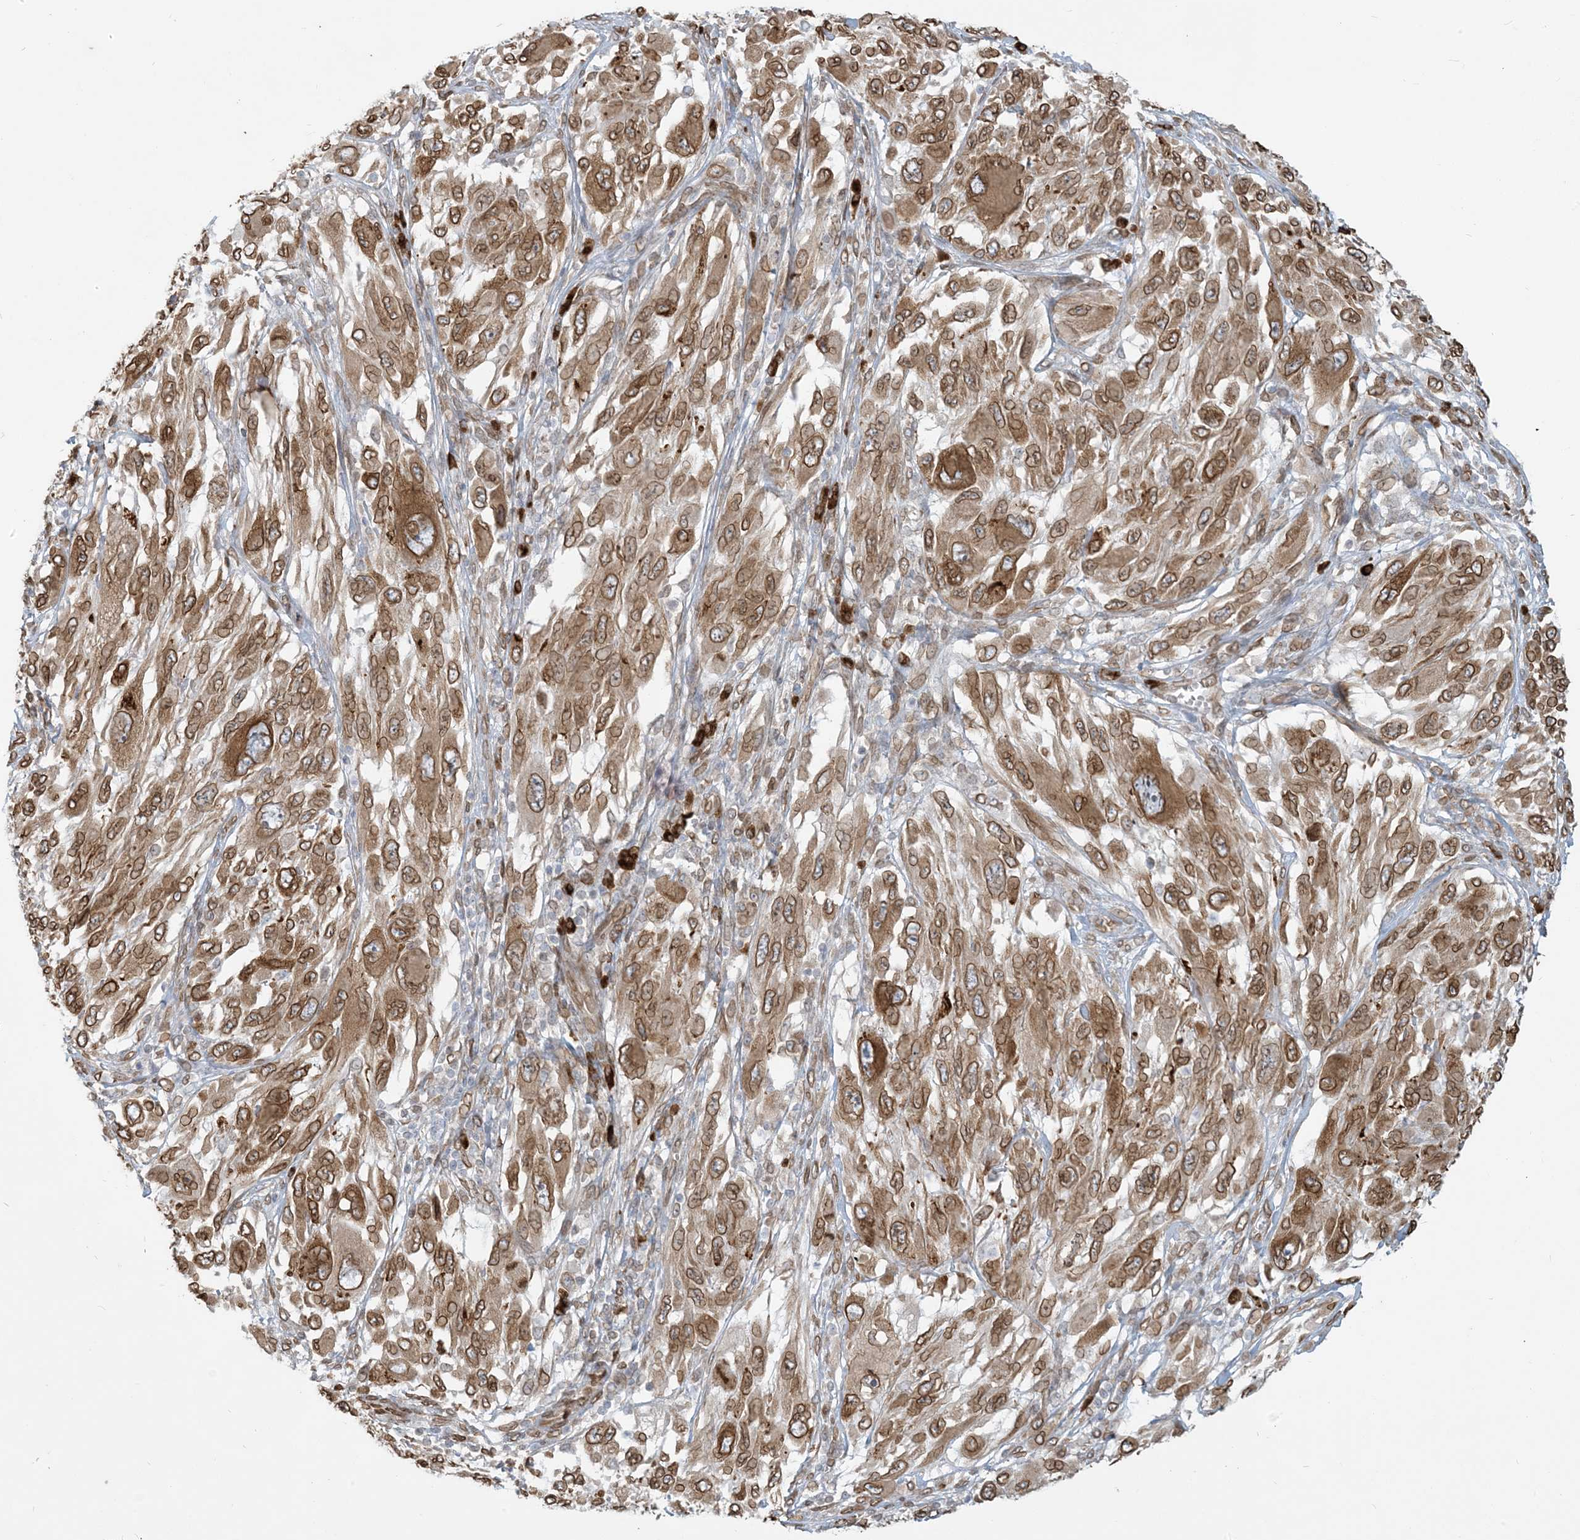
{"staining": {"intensity": "moderate", "quantity": ">75%", "location": "cytoplasmic/membranous,nuclear"}, "tissue": "melanoma", "cell_type": "Tumor cells", "image_type": "cancer", "snomed": [{"axis": "morphology", "description": "Malignant melanoma, NOS"}, {"axis": "topography", "description": "Skin"}], "caption": "An immunohistochemistry (IHC) micrograph of neoplastic tissue is shown. Protein staining in brown highlights moderate cytoplasmic/membranous and nuclear positivity in malignant melanoma within tumor cells.", "gene": "WWP1", "patient": {"sex": "female", "age": 91}}